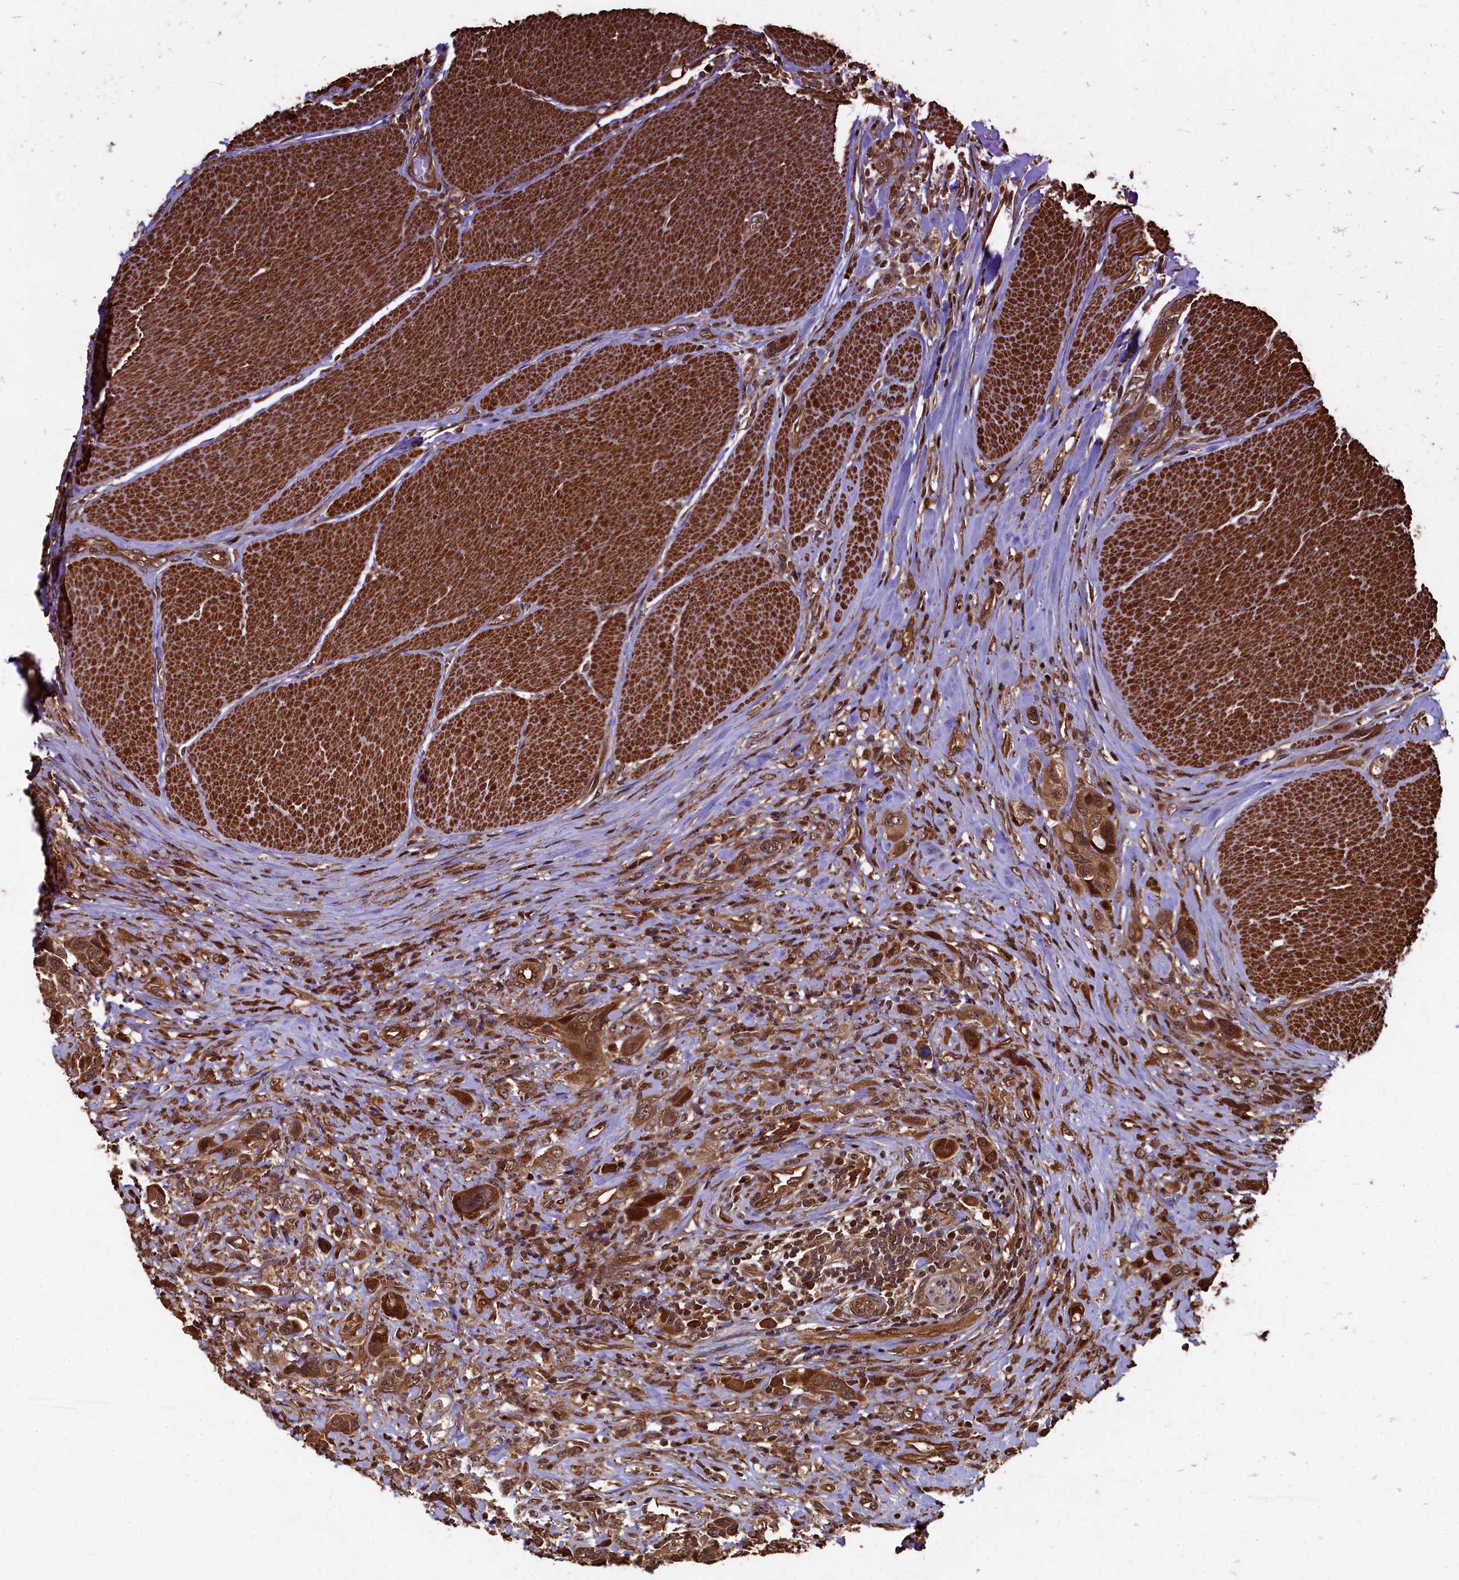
{"staining": {"intensity": "moderate", "quantity": ">75%", "location": "cytoplasmic/membranous"}, "tissue": "urothelial cancer", "cell_type": "Tumor cells", "image_type": "cancer", "snomed": [{"axis": "morphology", "description": "Urothelial carcinoma, High grade"}, {"axis": "topography", "description": "Urinary bladder"}], "caption": "Immunohistochemical staining of urothelial cancer displays medium levels of moderate cytoplasmic/membranous positivity in approximately >75% of tumor cells.", "gene": "PIGN", "patient": {"sex": "male", "age": 50}}